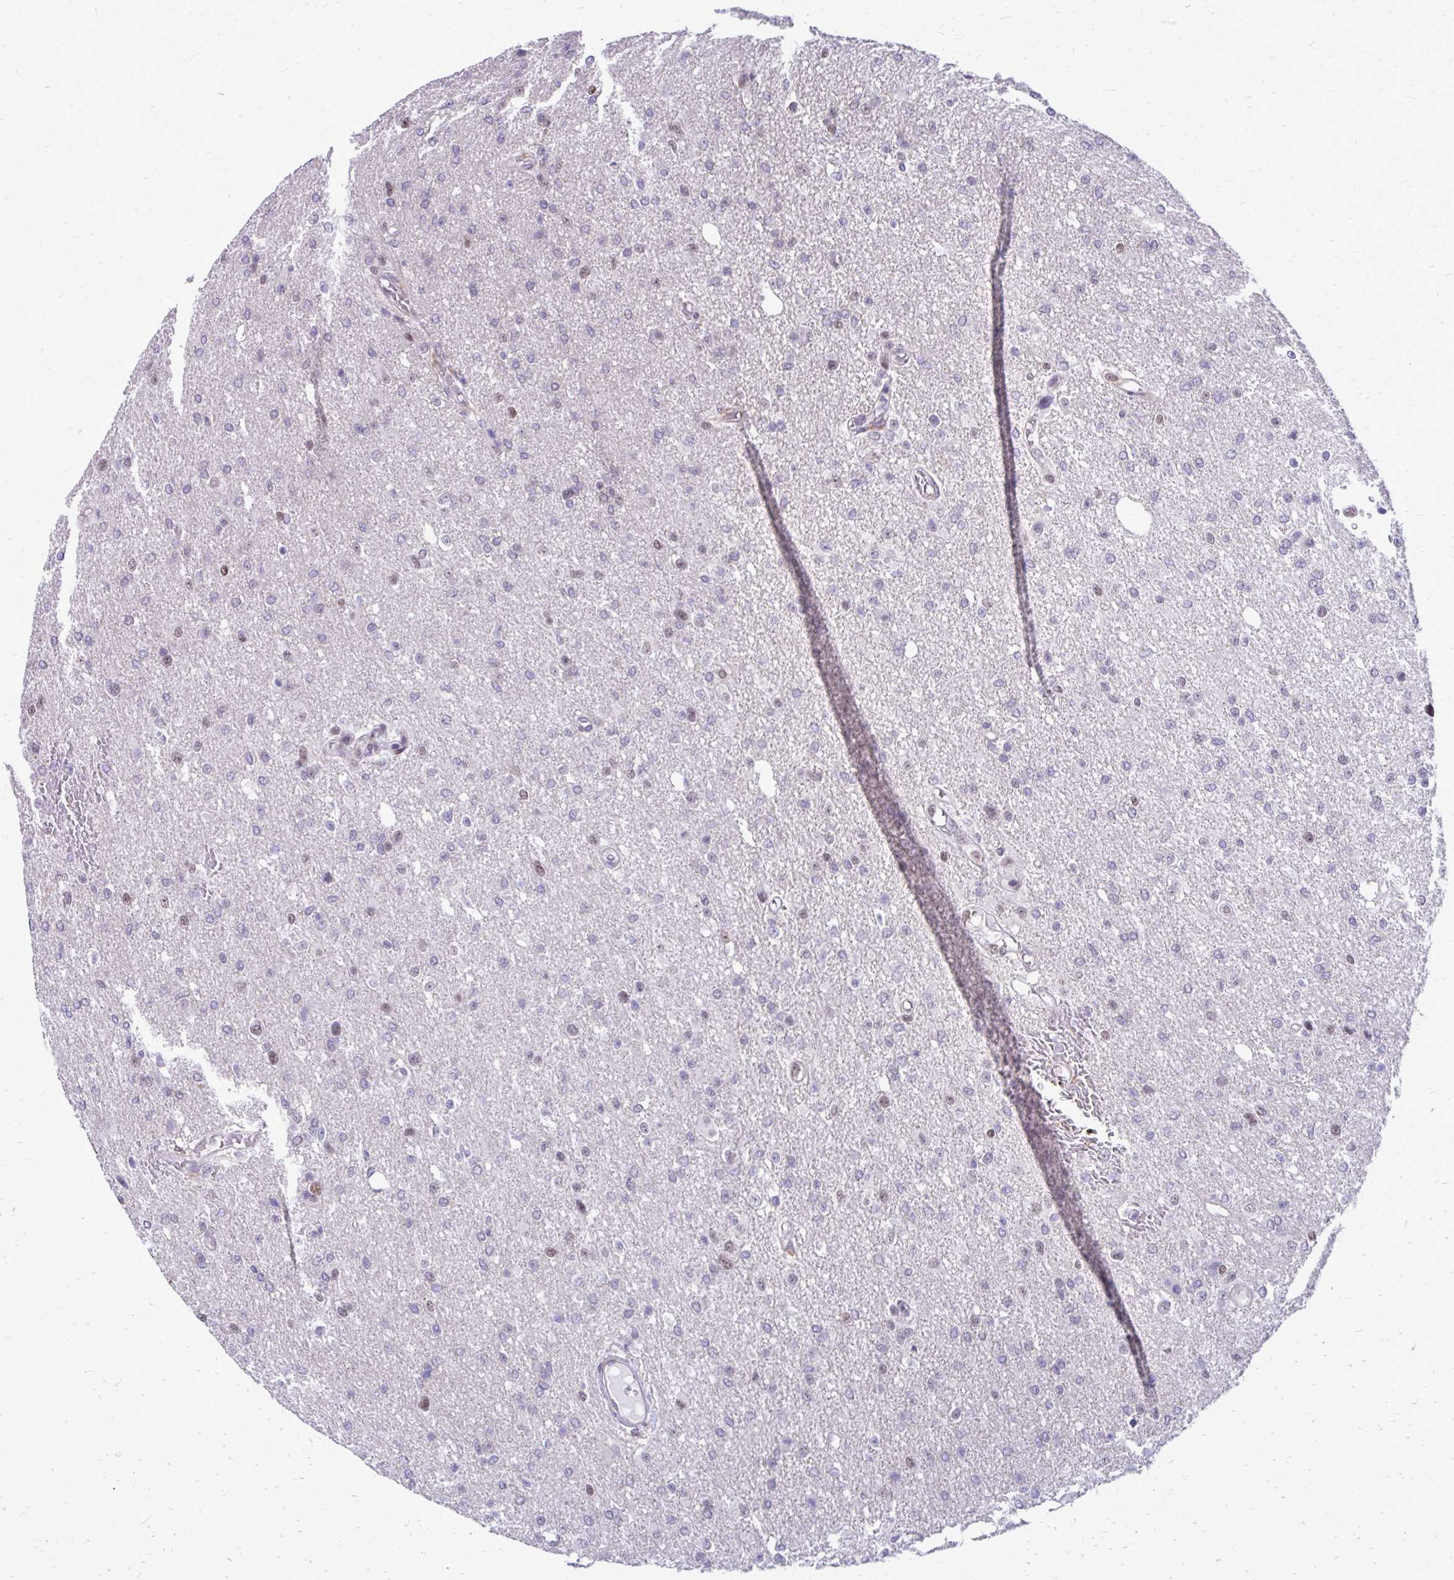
{"staining": {"intensity": "weak", "quantity": "<25%", "location": "nuclear"}, "tissue": "glioma", "cell_type": "Tumor cells", "image_type": "cancer", "snomed": [{"axis": "morphology", "description": "Glioma, malignant, Low grade"}, {"axis": "topography", "description": "Brain"}], "caption": "A histopathology image of human glioma is negative for staining in tumor cells.", "gene": "ANKRD30B", "patient": {"sex": "male", "age": 26}}